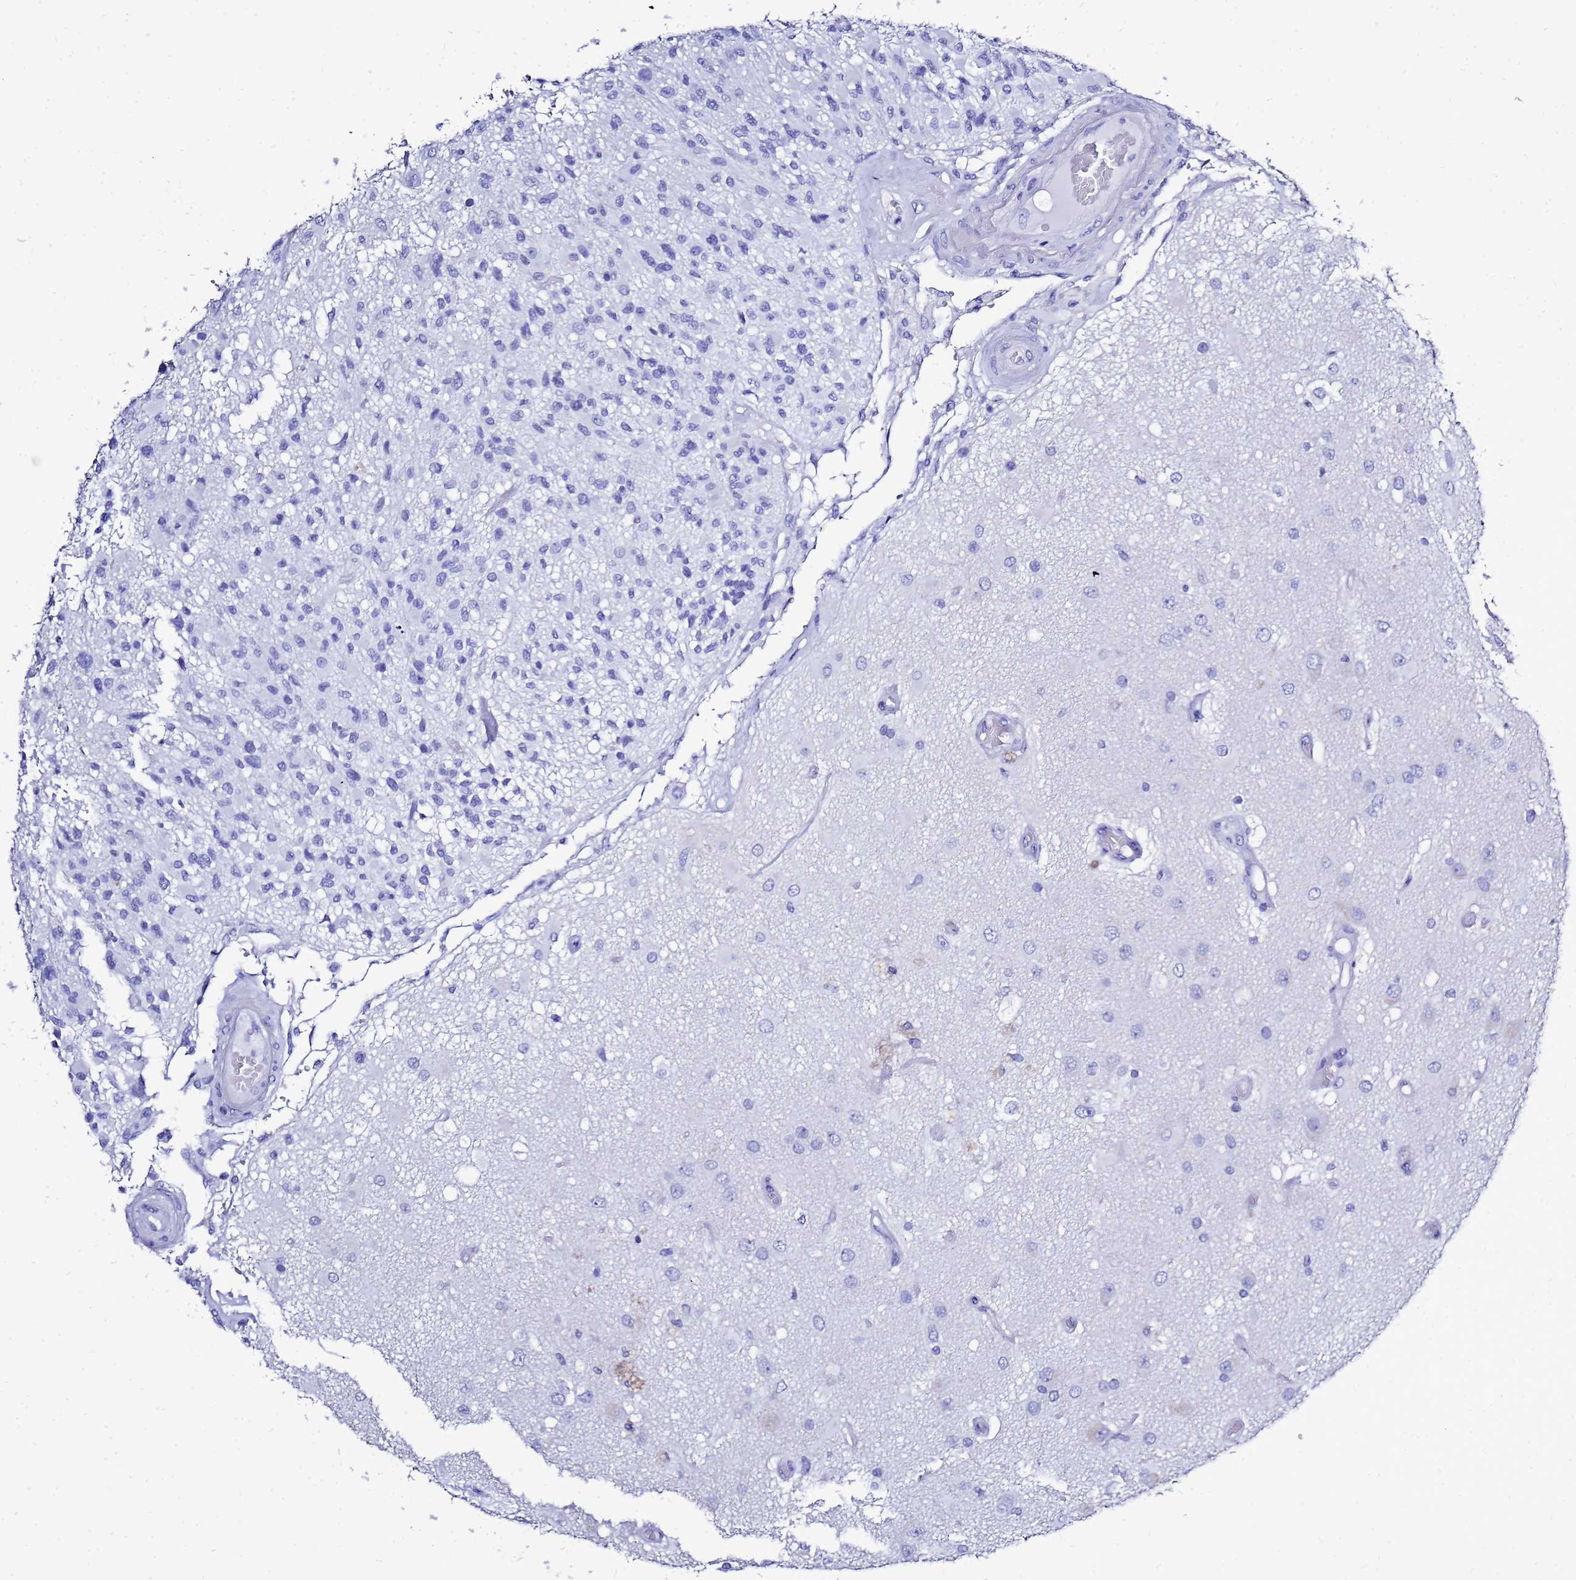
{"staining": {"intensity": "negative", "quantity": "none", "location": "none"}, "tissue": "glioma", "cell_type": "Tumor cells", "image_type": "cancer", "snomed": [{"axis": "morphology", "description": "Glioma, malignant, High grade"}, {"axis": "morphology", "description": "Glioblastoma, NOS"}, {"axis": "topography", "description": "Brain"}], "caption": "Image shows no protein staining in tumor cells of malignant glioma (high-grade) tissue. (Stains: DAB (3,3'-diaminobenzidine) immunohistochemistry with hematoxylin counter stain, Microscopy: brightfield microscopy at high magnification).", "gene": "LIPF", "patient": {"sex": "male", "age": 60}}